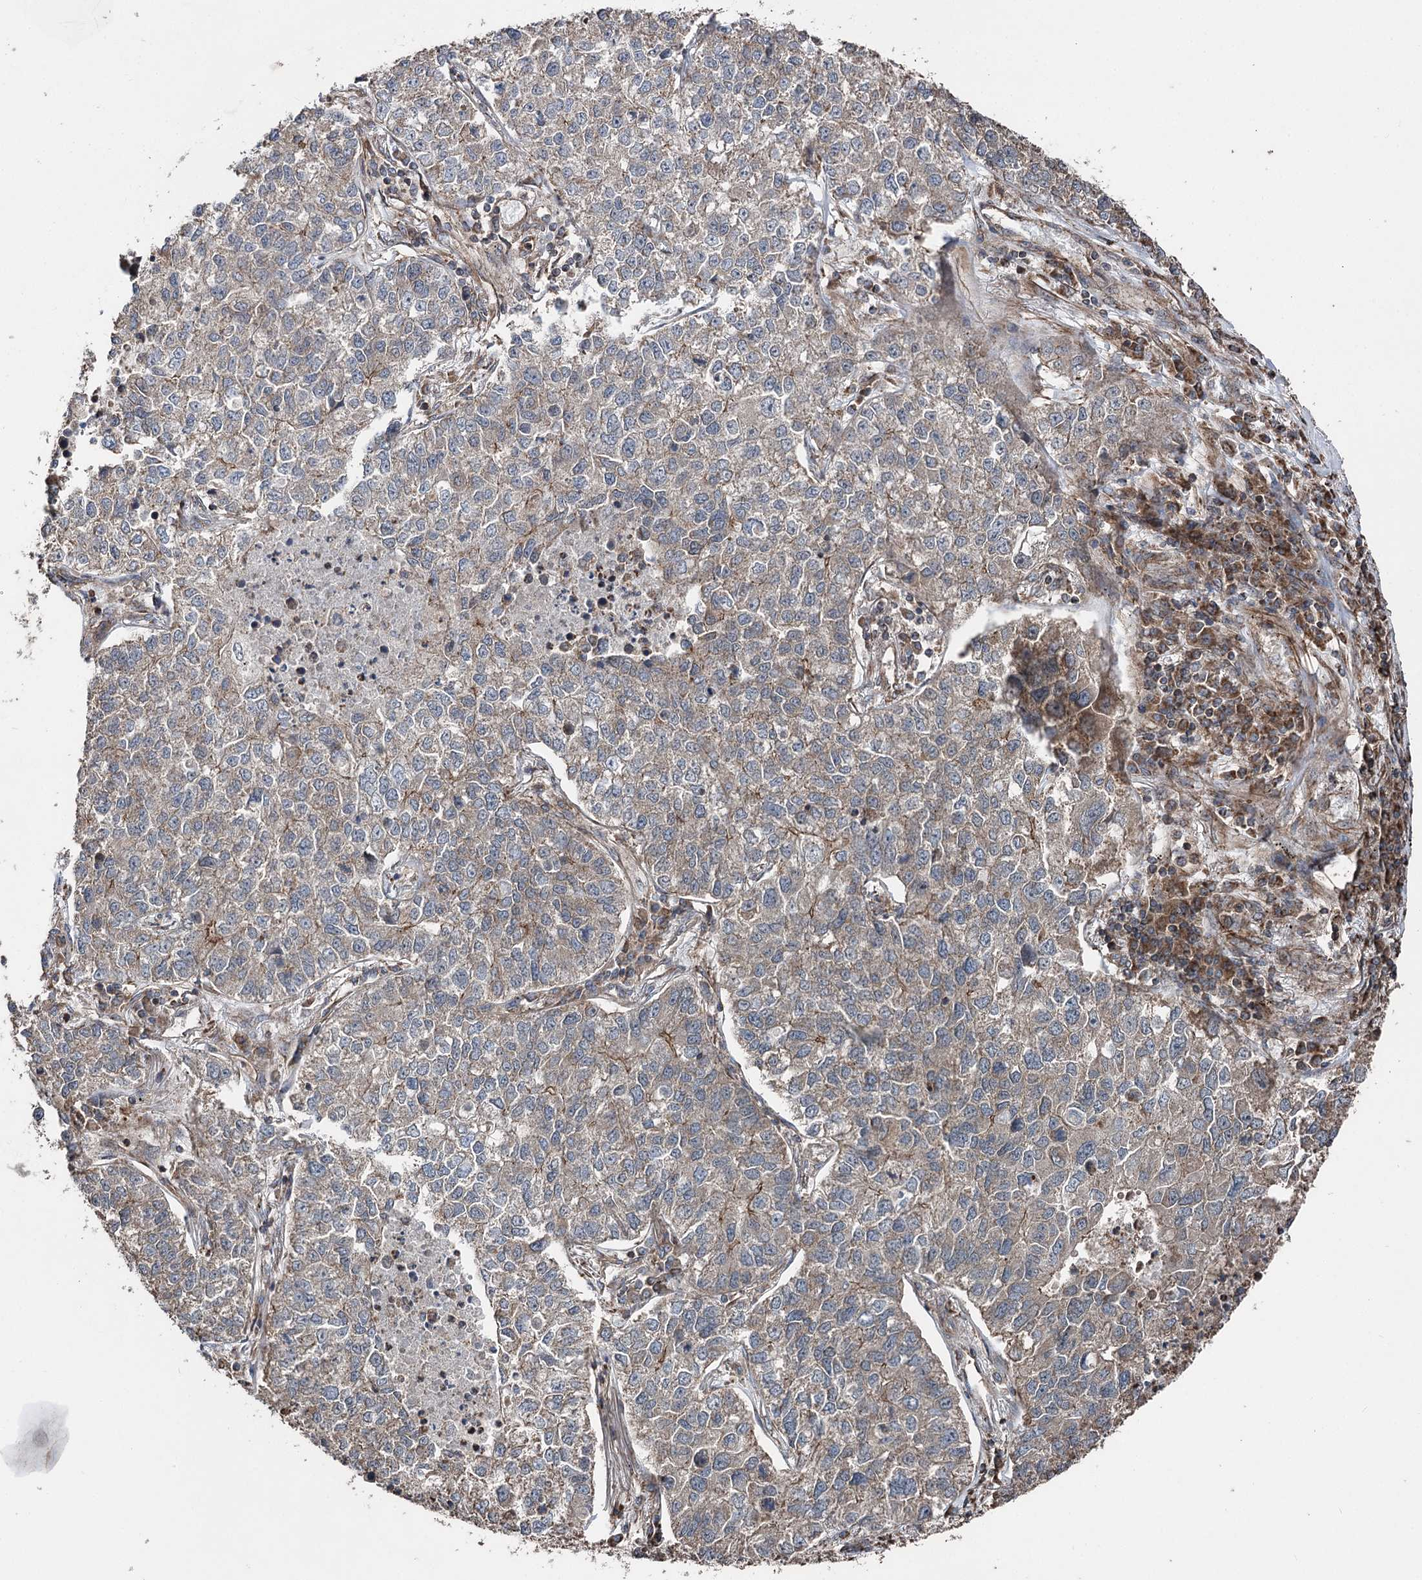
{"staining": {"intensity": "weak", "quantity": "<25%", "location": "cytoplasmic/membranous"}, "tissue": "lung cancer", "cell_type": "Tumor cells", "image_type": "cancer", "snomed": [{"axis": "morphology", "description": "Adenocarcinoma, NOS"}, {"axis": "topography", "description": "Lung"}], "caption": "This is an immunohistochemistry histopathology image of lung cancer (adenocarcinoma). There is no staining in tumor cells.", "gene": "ITFG2", "patient": {"sex": "male", "age": 49}}